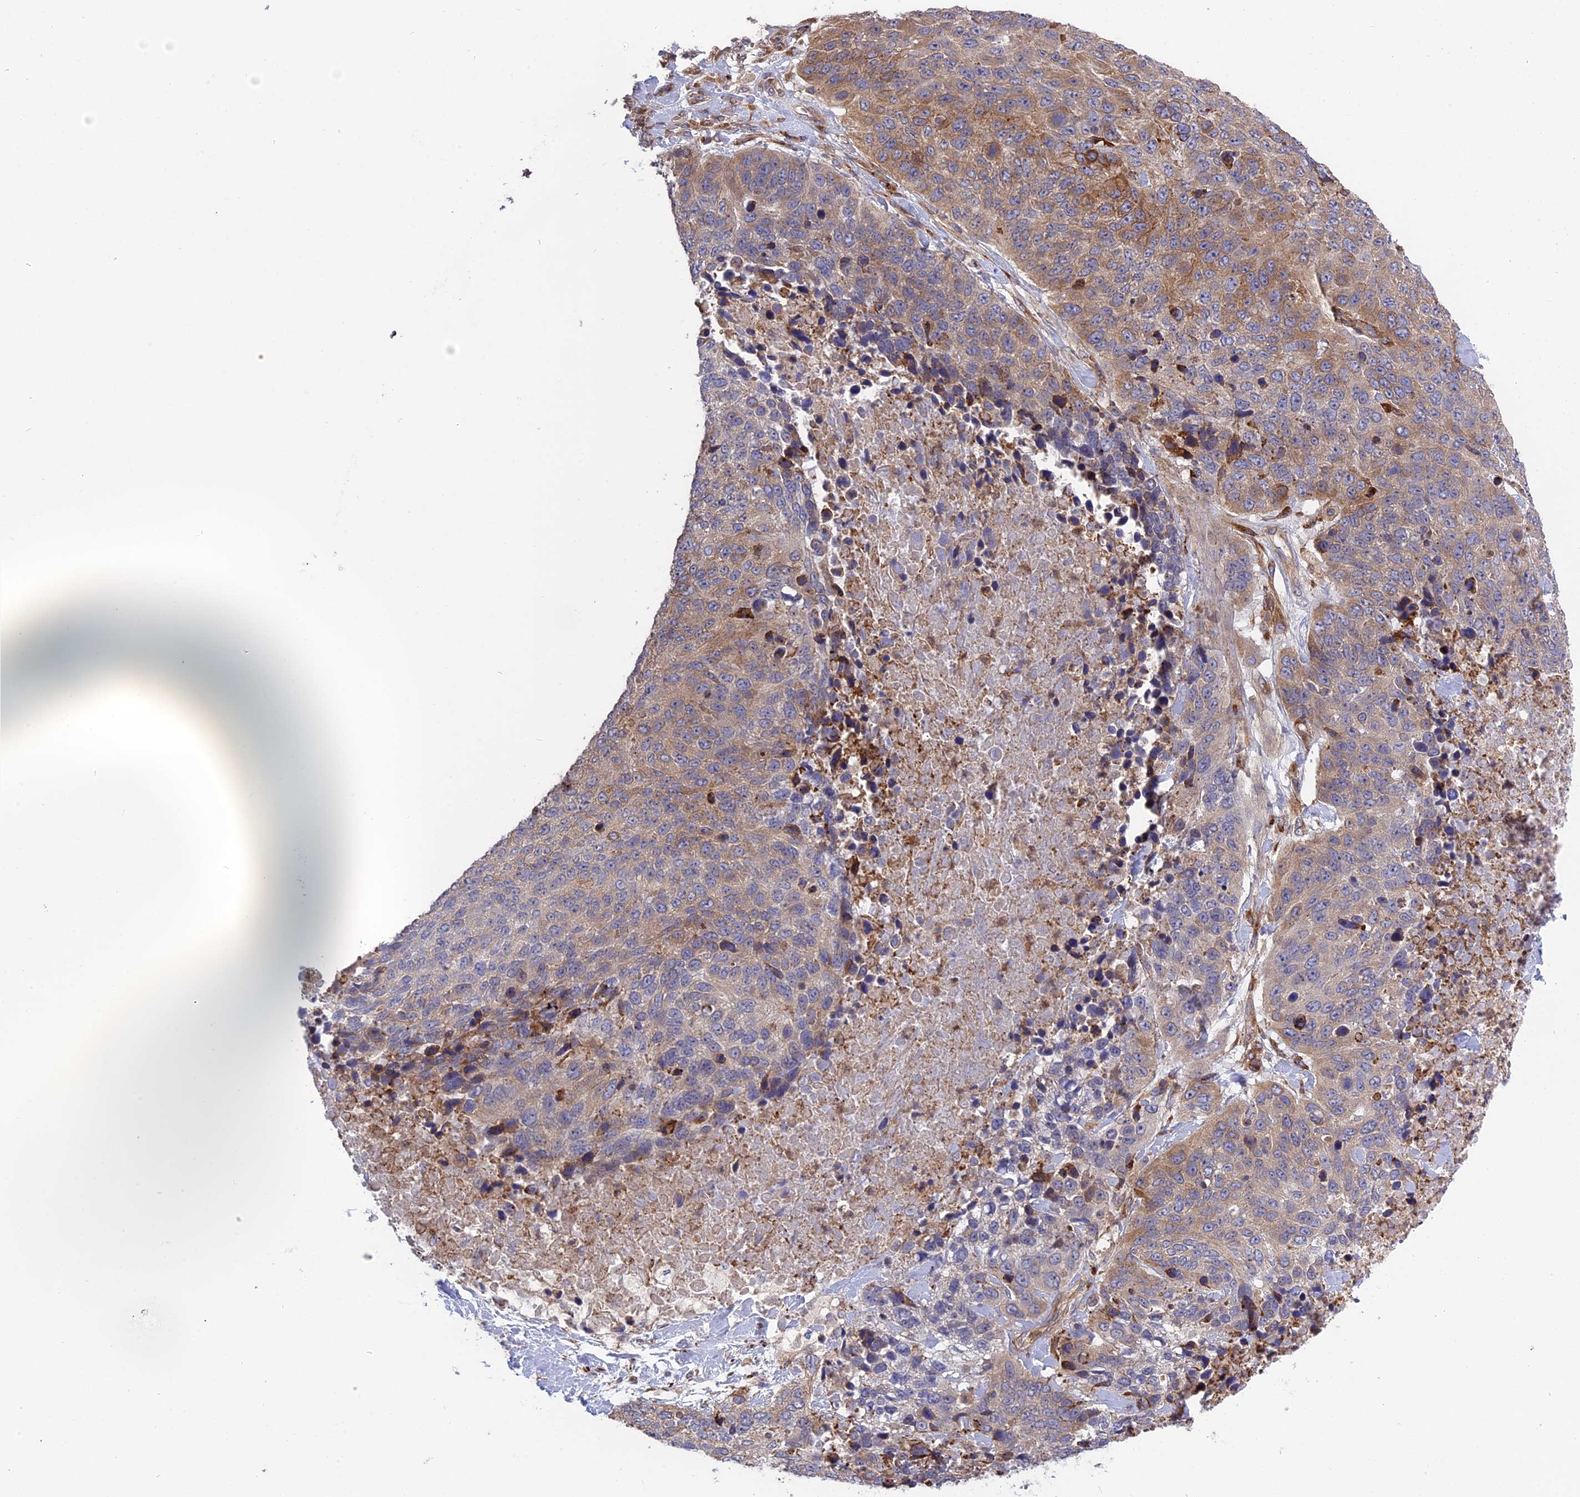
{"staining": {"intensity": "moderate", "quantity": "25%-75%", "location": "cytoplasmic/membranous"}, "tissue": "lung cancer", "cell_type": "Tumor cells", "image_type": "cancer", "snomed": [{"axis": "morphology", "description": "Normal tissue, NOS"}, {"axis": "morphology", "description": "Squamous cell carcinoma, NOS"}, {"axis": "topography", "description": "Lymph node"}, {"axis": "topography", "description": "Lung"}], "caption": "DAB (3,3'-diaminobenzidine) immunohistochemical staining of human lung squamous cell carcinoma demonstrates moderate cytoplasmic/membranous protein staining in about 25%-75% of tumor cells.", "gene": "DDX60L", "patient": {"sex": "male", "age": 66}}